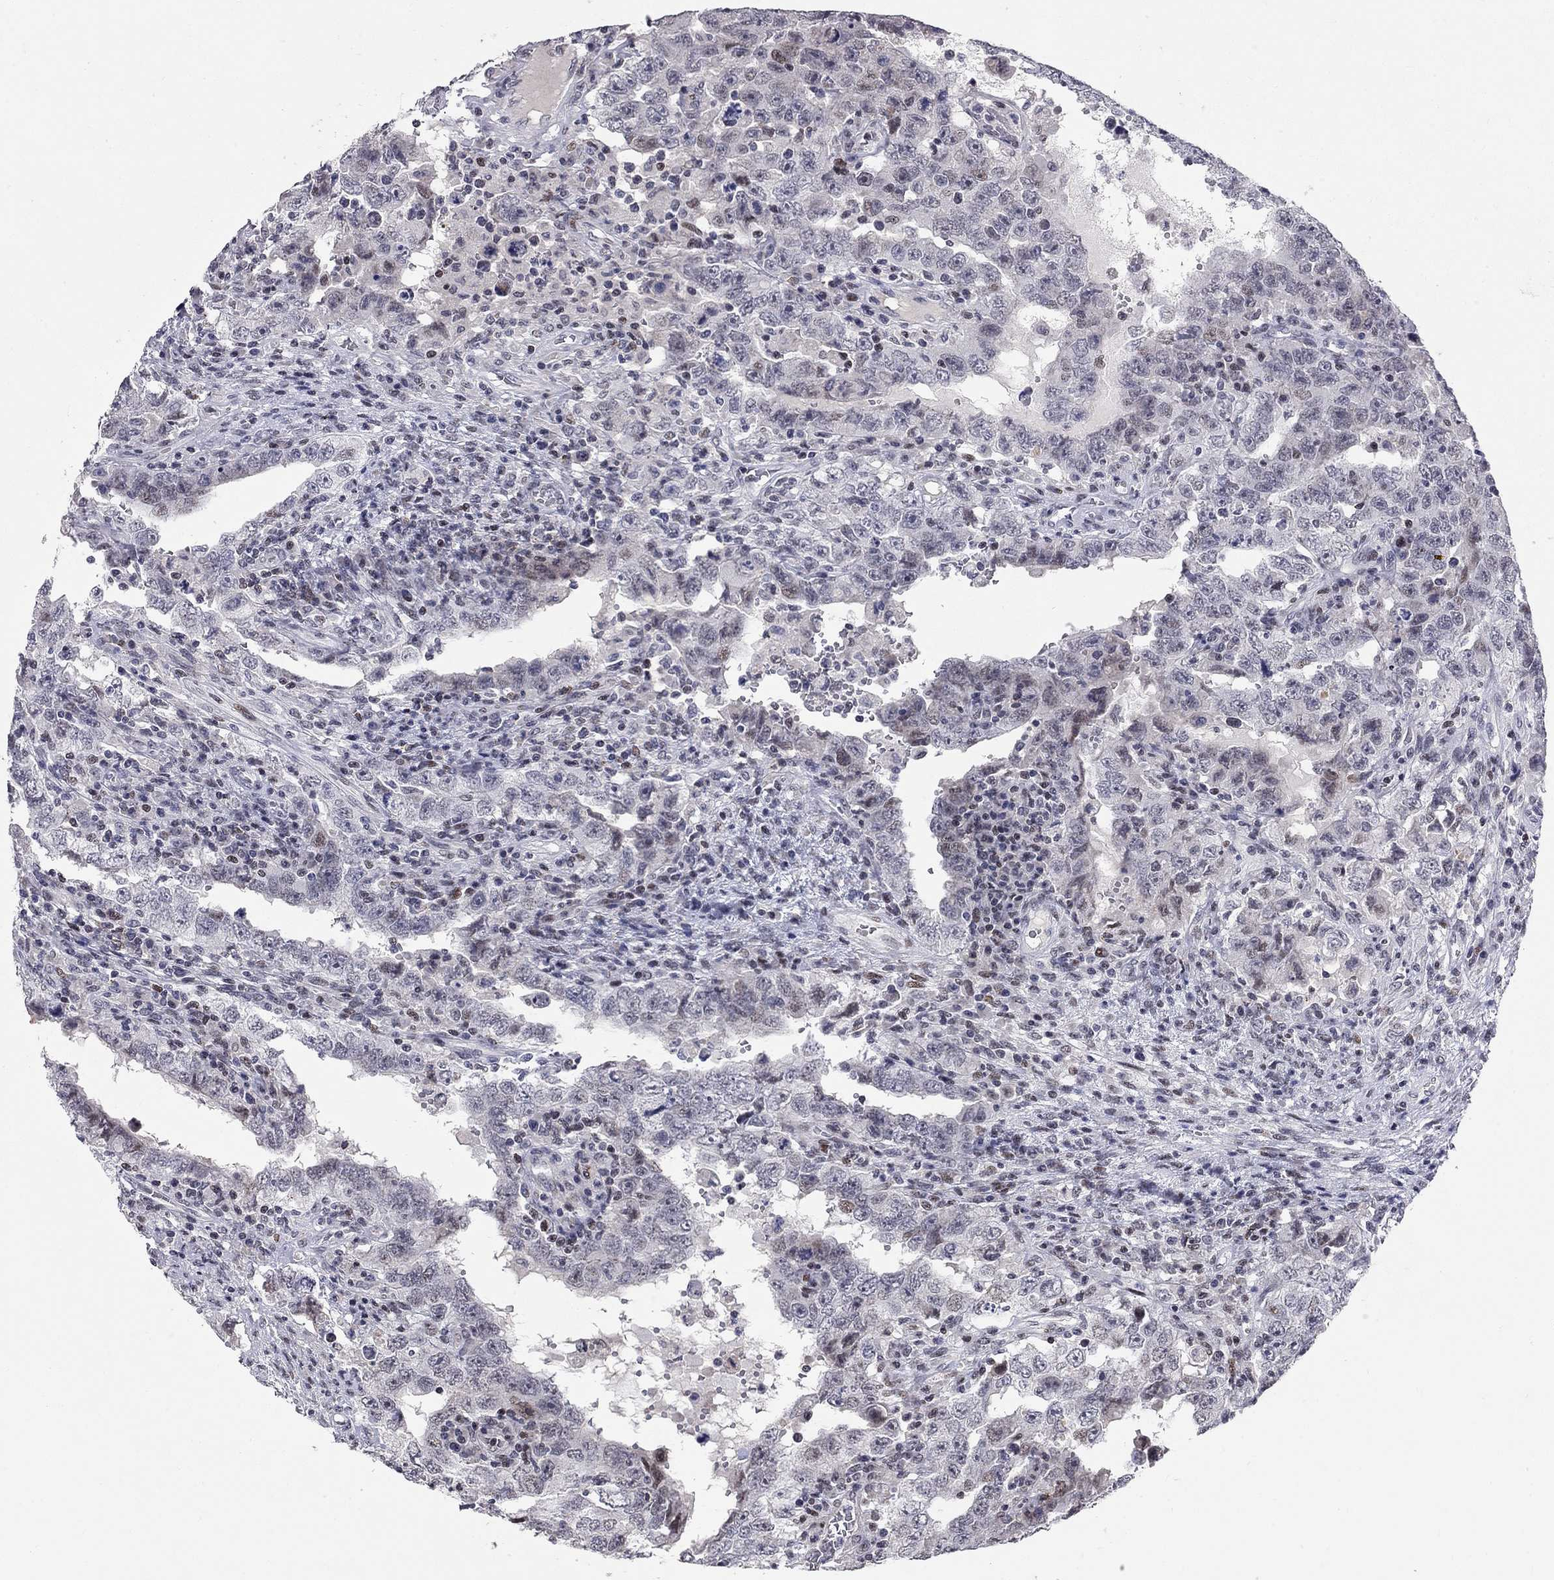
{"staining": {"intensity": "negative", "quantity": "none", "location": "none"}, "tissue": "testis cancer", "cell_type": "Tumor cells", "image_type": "cancer", "snomed": [{"axis": "morphology", "description": "Carcinoma, Embryonal, NOS"}, {"axis": "topography", "description": "Testis"}], "caption": "The histopathology image shows no significant expression in tumor cells of embryonal carcinoma (testis). (DAB (3,3'-diaminobenzidine) IHC with hematoxylin counter stain).", "gene": "HDAC3", "patient": {"sex": "male", "age": 26}}